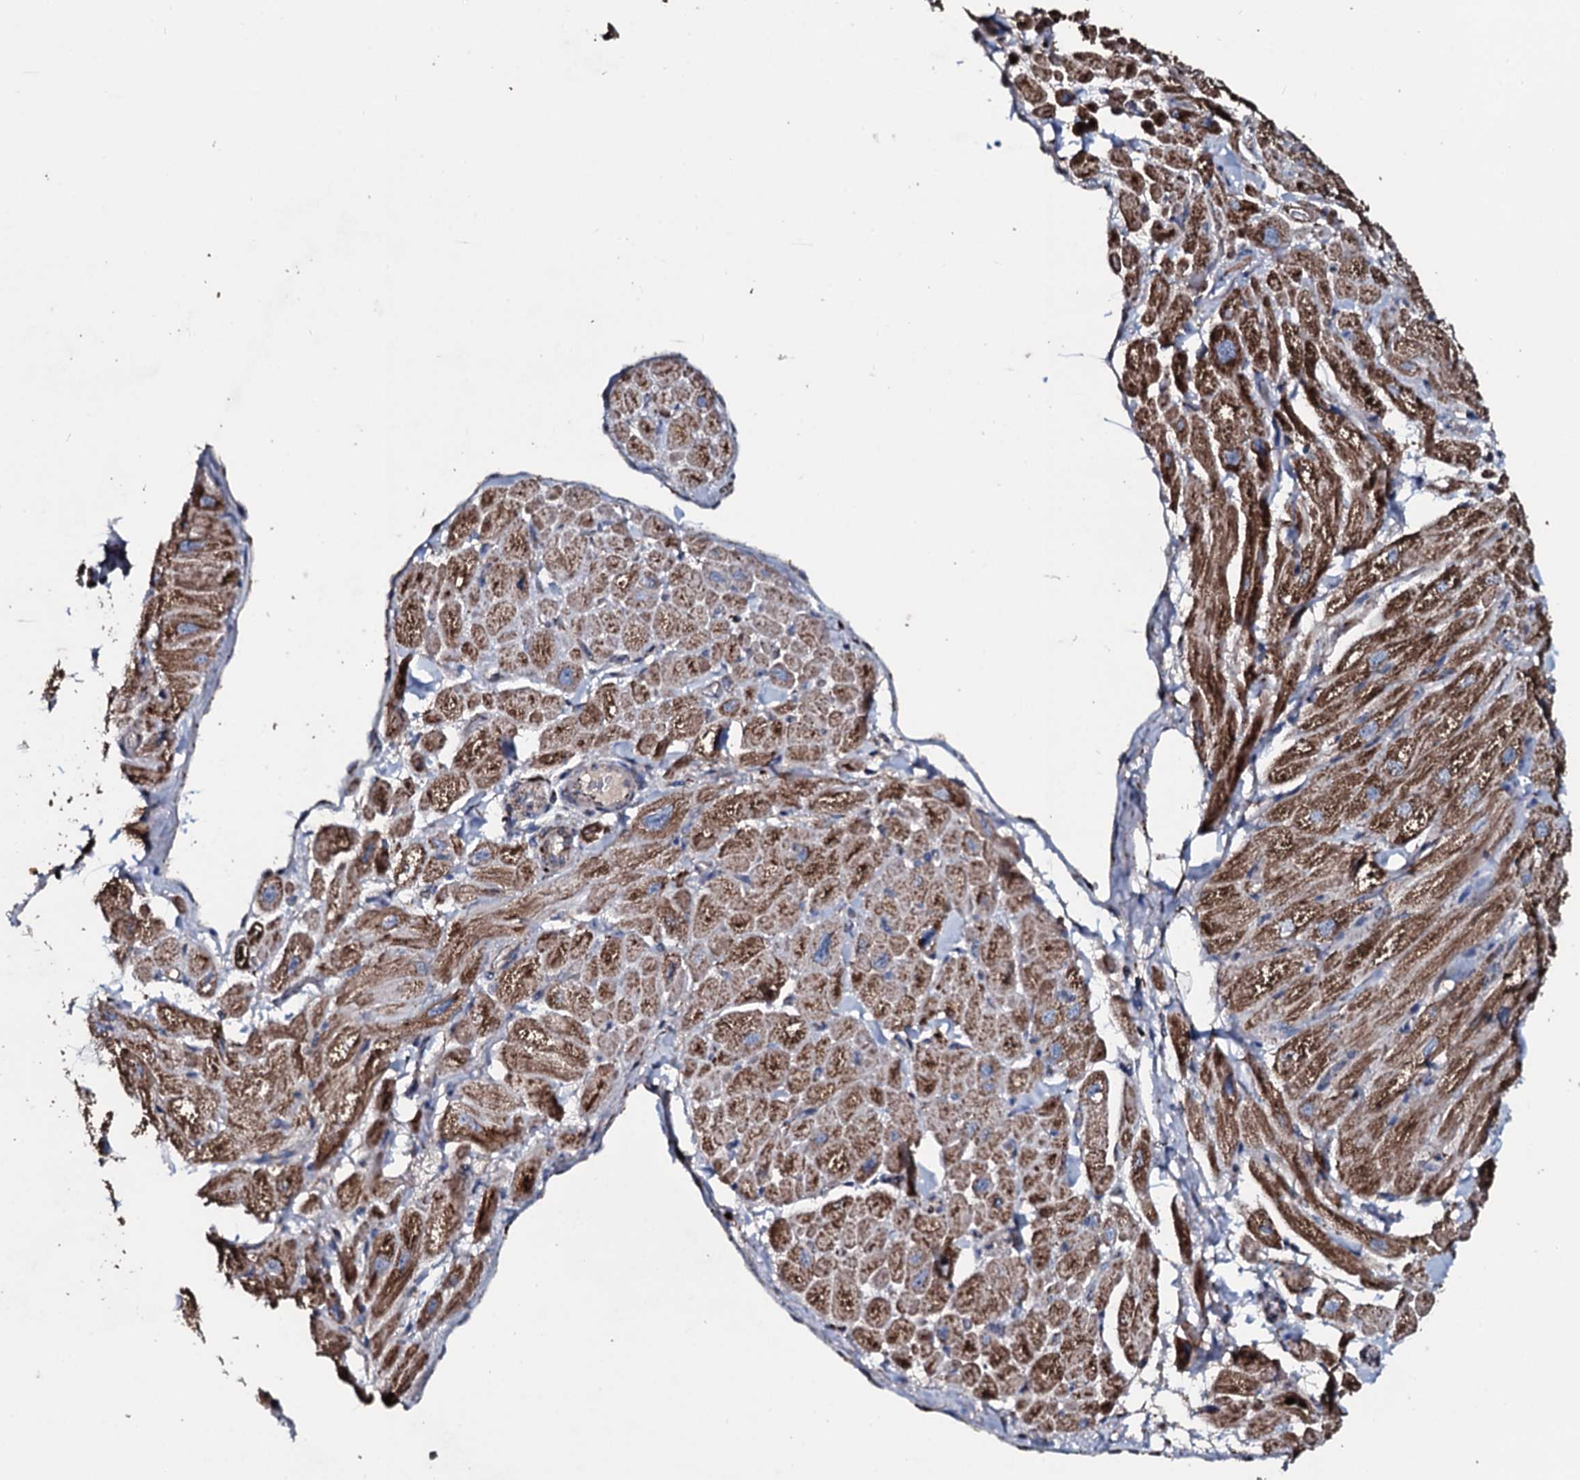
{"staining": {"intensity": "strong", "quantity": ">75%", "location": "cytoplasmic/membranous"}, "tissue": "heart muscle", "cell_type": "Cardiomyocytes", "image_type": "normal", "snomed": [{"axis": "morphology", "description": "Normal tissue, NOS"}, {"axis": "topography", "description": "Heart"}], "caption": "The image demonstrates staining of normal heart muscle, revealing strong cytoplasmic/membranous protein staining (brown color) within cardiomyocytes. (DAB IHC with brightfield microscopy, high magnification).", "gene": "DYNC2I2", "patient": {"sex": "male", "age": 65}}